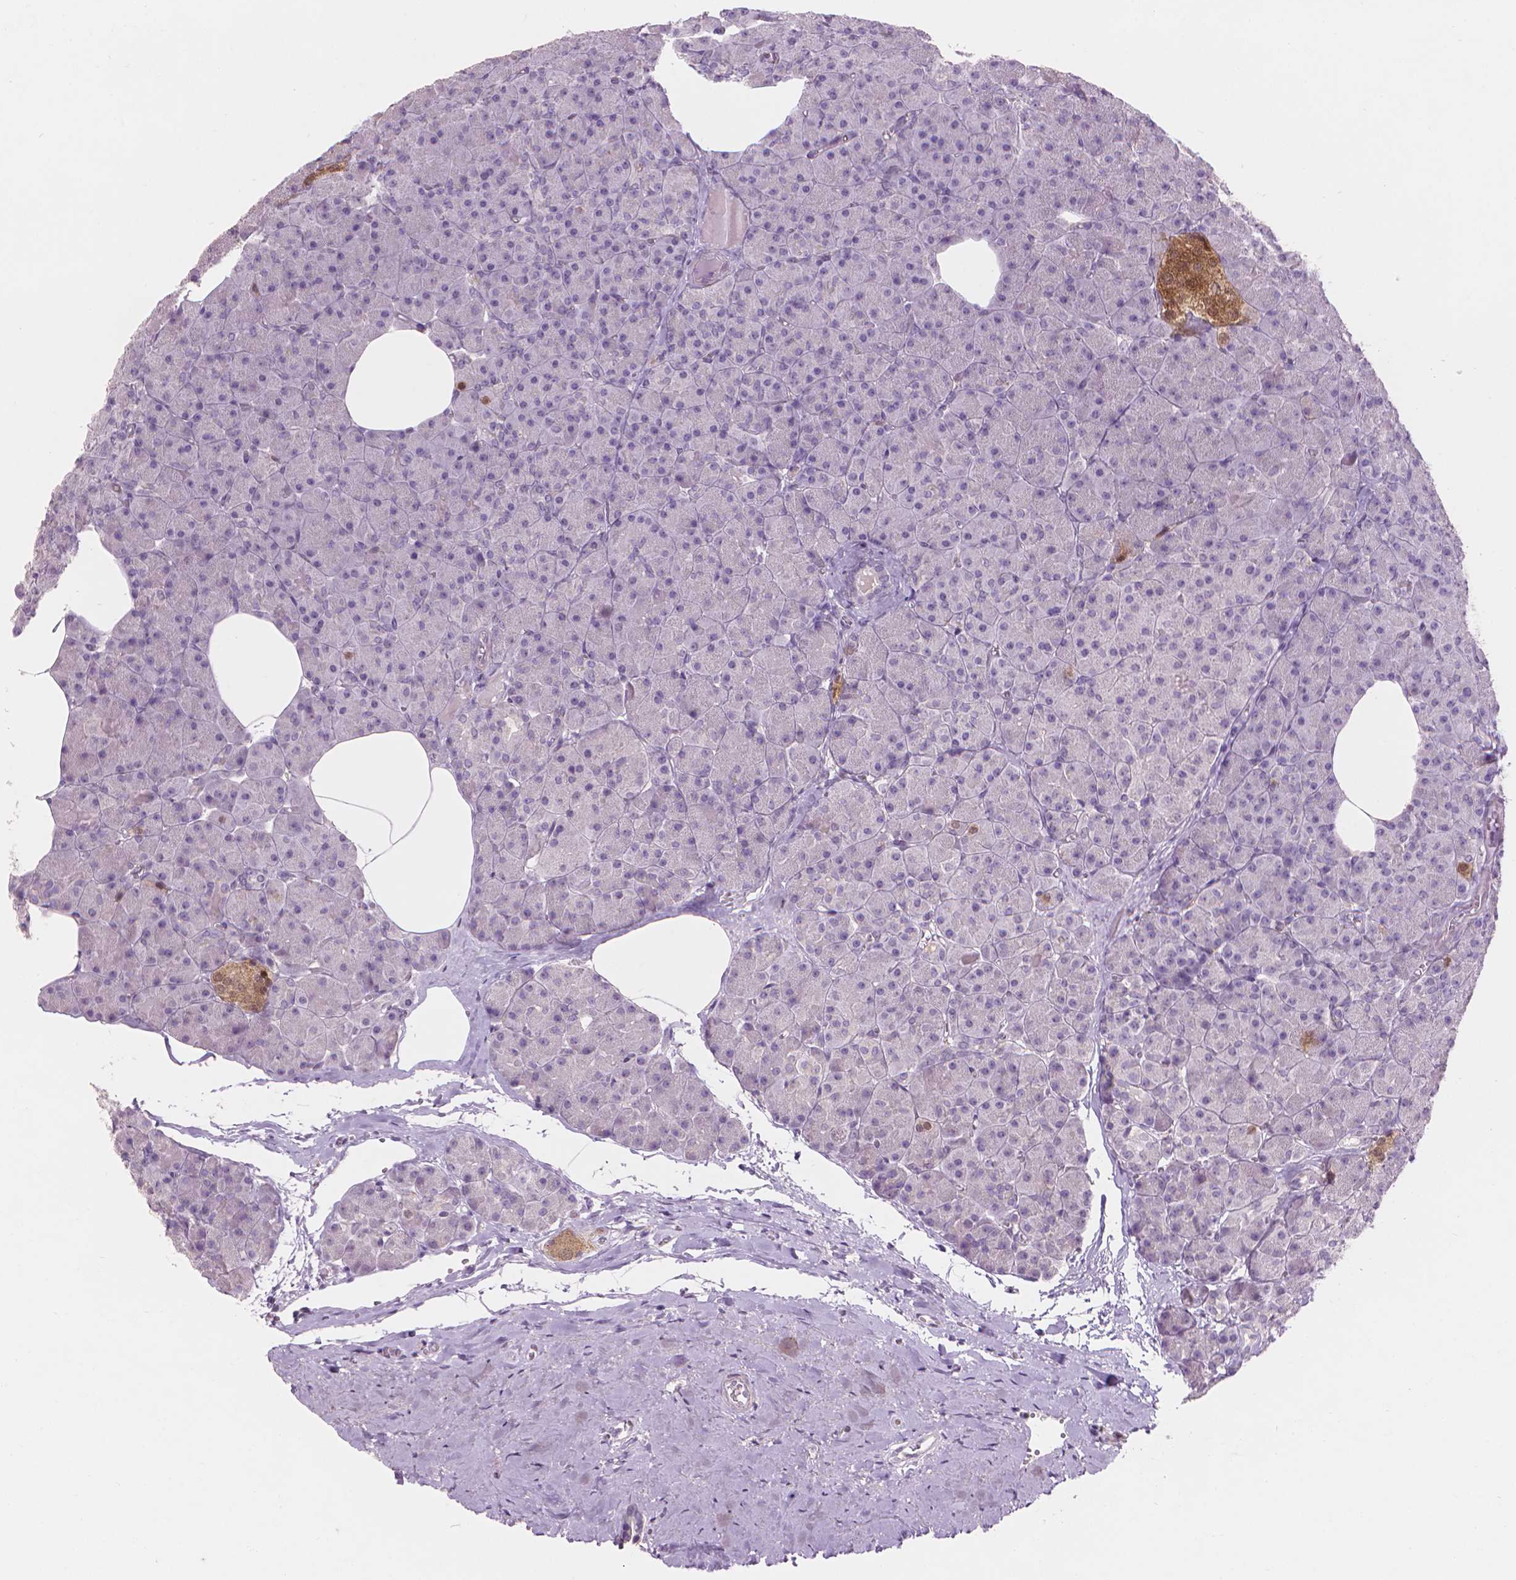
{"staining": {"intensity": "negative", "quantity": "none", "location": "none"}, "tissue": "pancreas", "cell_type": "Exocrine glandular cells", "image_type": "normal", "snomed": [{"axis": "morphology", "description": "Normal tissue, NOS"}, {"axis": "topography", "description": "Pancreas"}], "caption": "Immunohistochemistry histopathology image of normal pancreas stained for a protein (brown), which reveals no expression in exocrine glandular cells. (DAB immunohistochemistry (IHC) with hematoxylin counter stain).", "gene": "ENO2", "patient": {"sex": "female", "age": 45}}